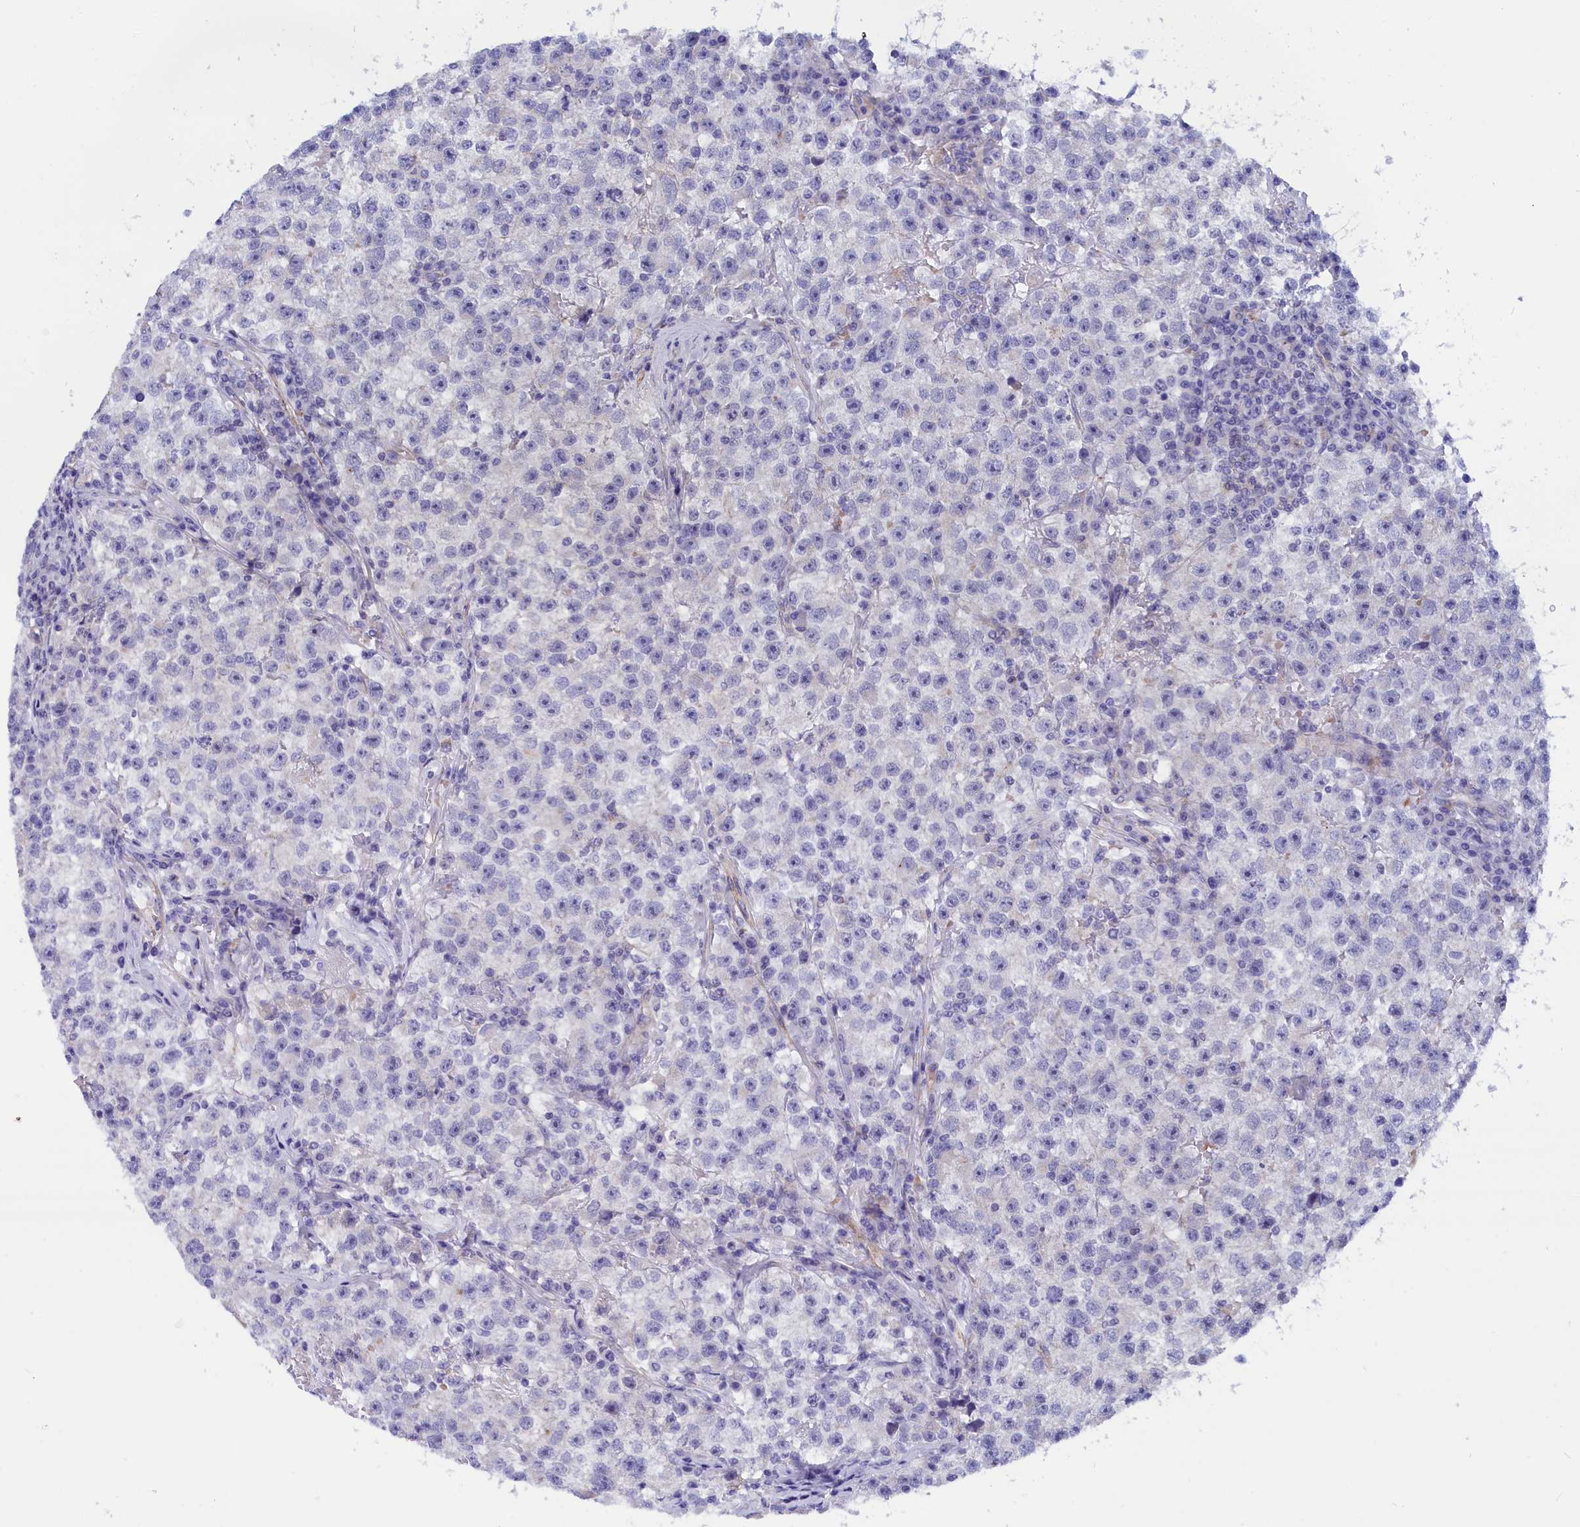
{"staining": {"intensity": "negative", "quantity": "none", "location": "none"}, "tissue": "testis cancer", "cell_type": "Tumor cells", "image_type": "cancer", "snomed": [{"axis": "morphology", "description": "Seminoma, NOS"}, {"axis": "topography", "description": "Testis"}], "caption": "IHC of seminoma (testis) displays no expression in tumor cells.", "gene": "ABCC12", "patient": {"sex": "male", "age": 22}}